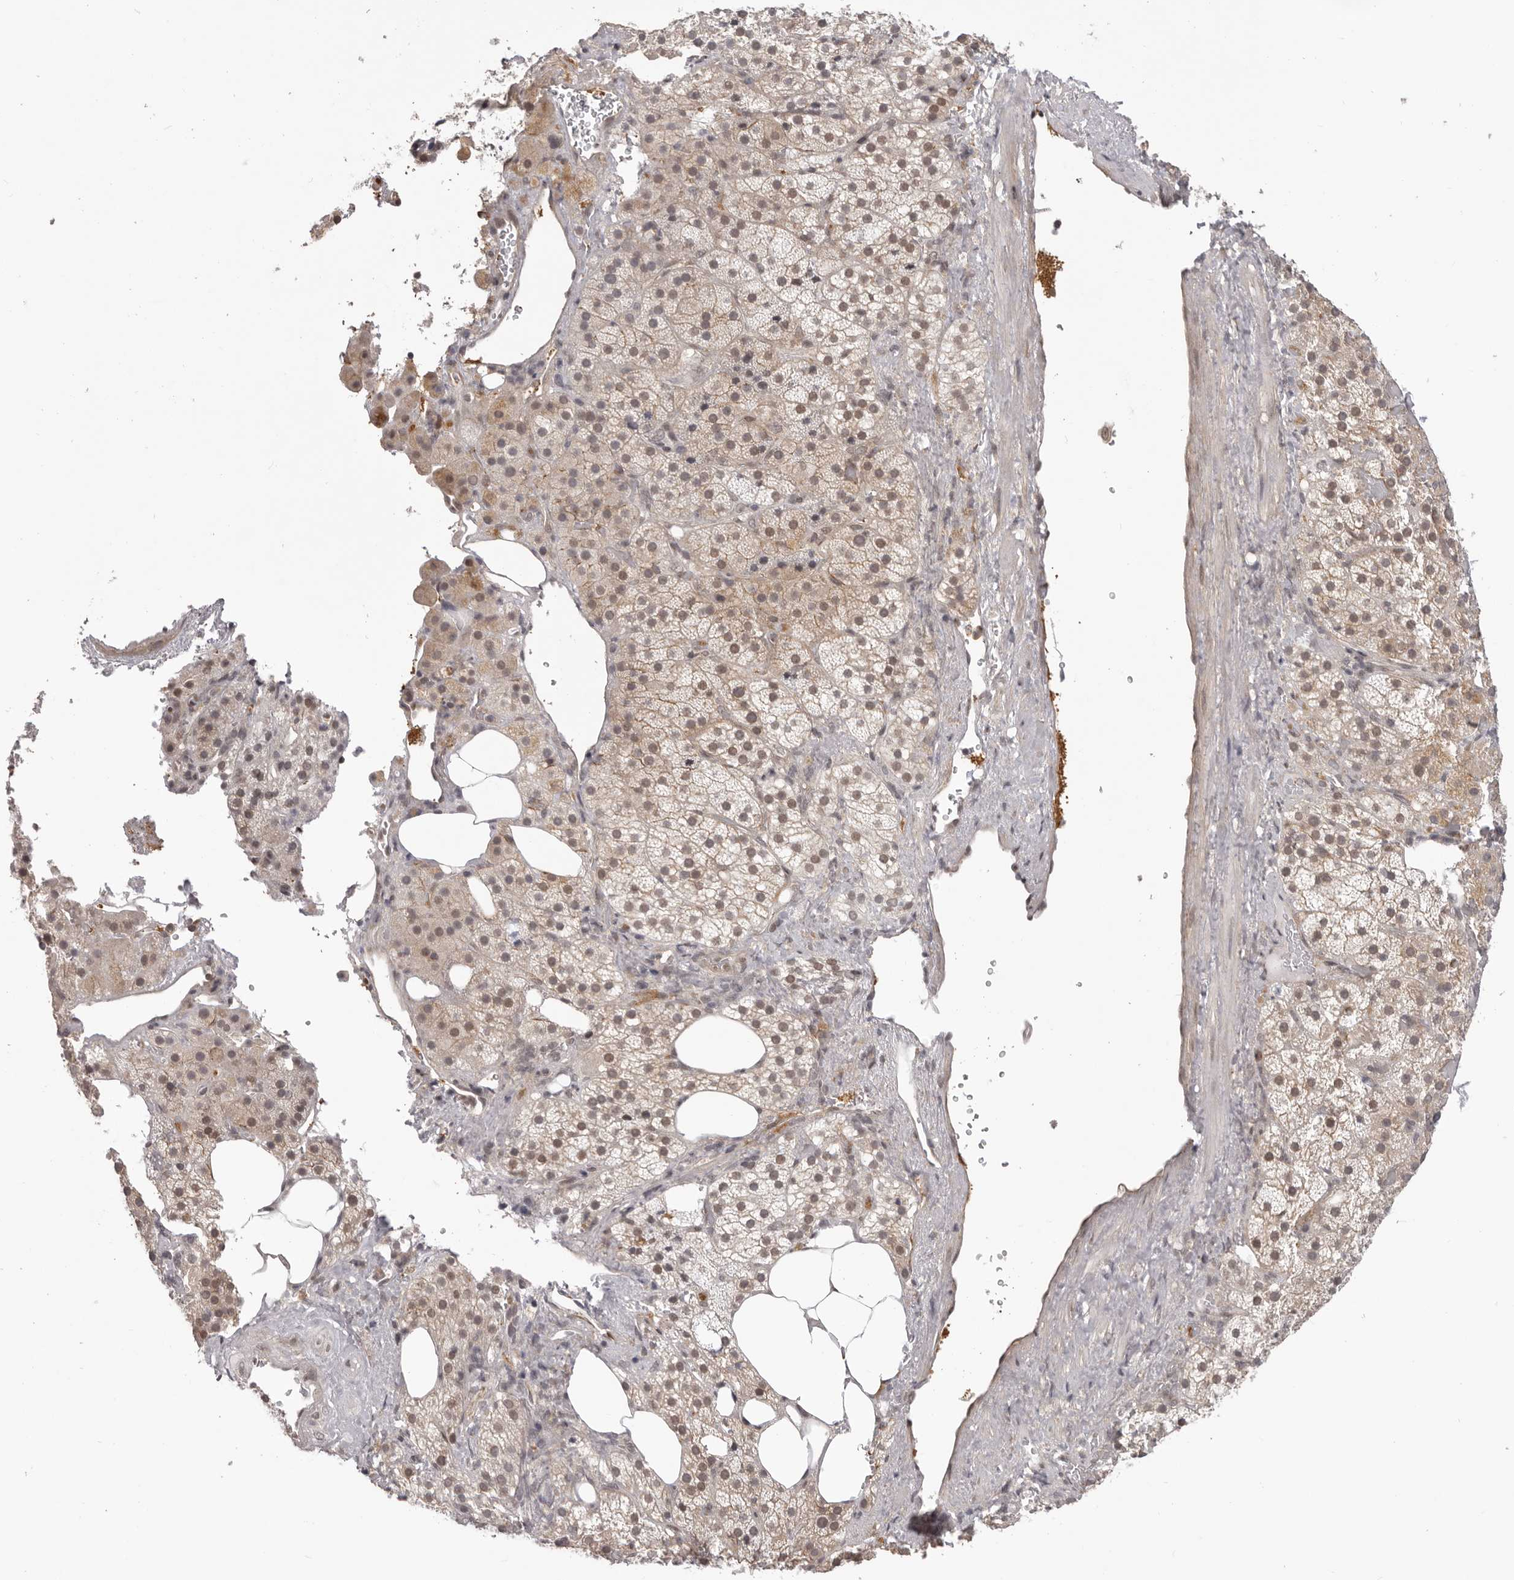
{"staining": {"intensity": "weak", "quantity": "25%-75%", "location": "cytoplasmic/membranous,nuclear"}, "tissue": "adrenal gland", "cell_type": "Glandular cells", "image_type": "normal", "snomed": [{"axis": "morphology", "description": "Normal tissue, NOS"}, {"axis": "topography", "description": "Adrenal gland"}], "caption": "DAB immunohistochemical staining of unremarkable adrenal gland demonstrates weak cytoplasmic/membranous,nuclear protein positivity in approximately 25%-75% of glandular cells.", "gene": "RNF2", "patient": {"sex": "female", "age": 59}}